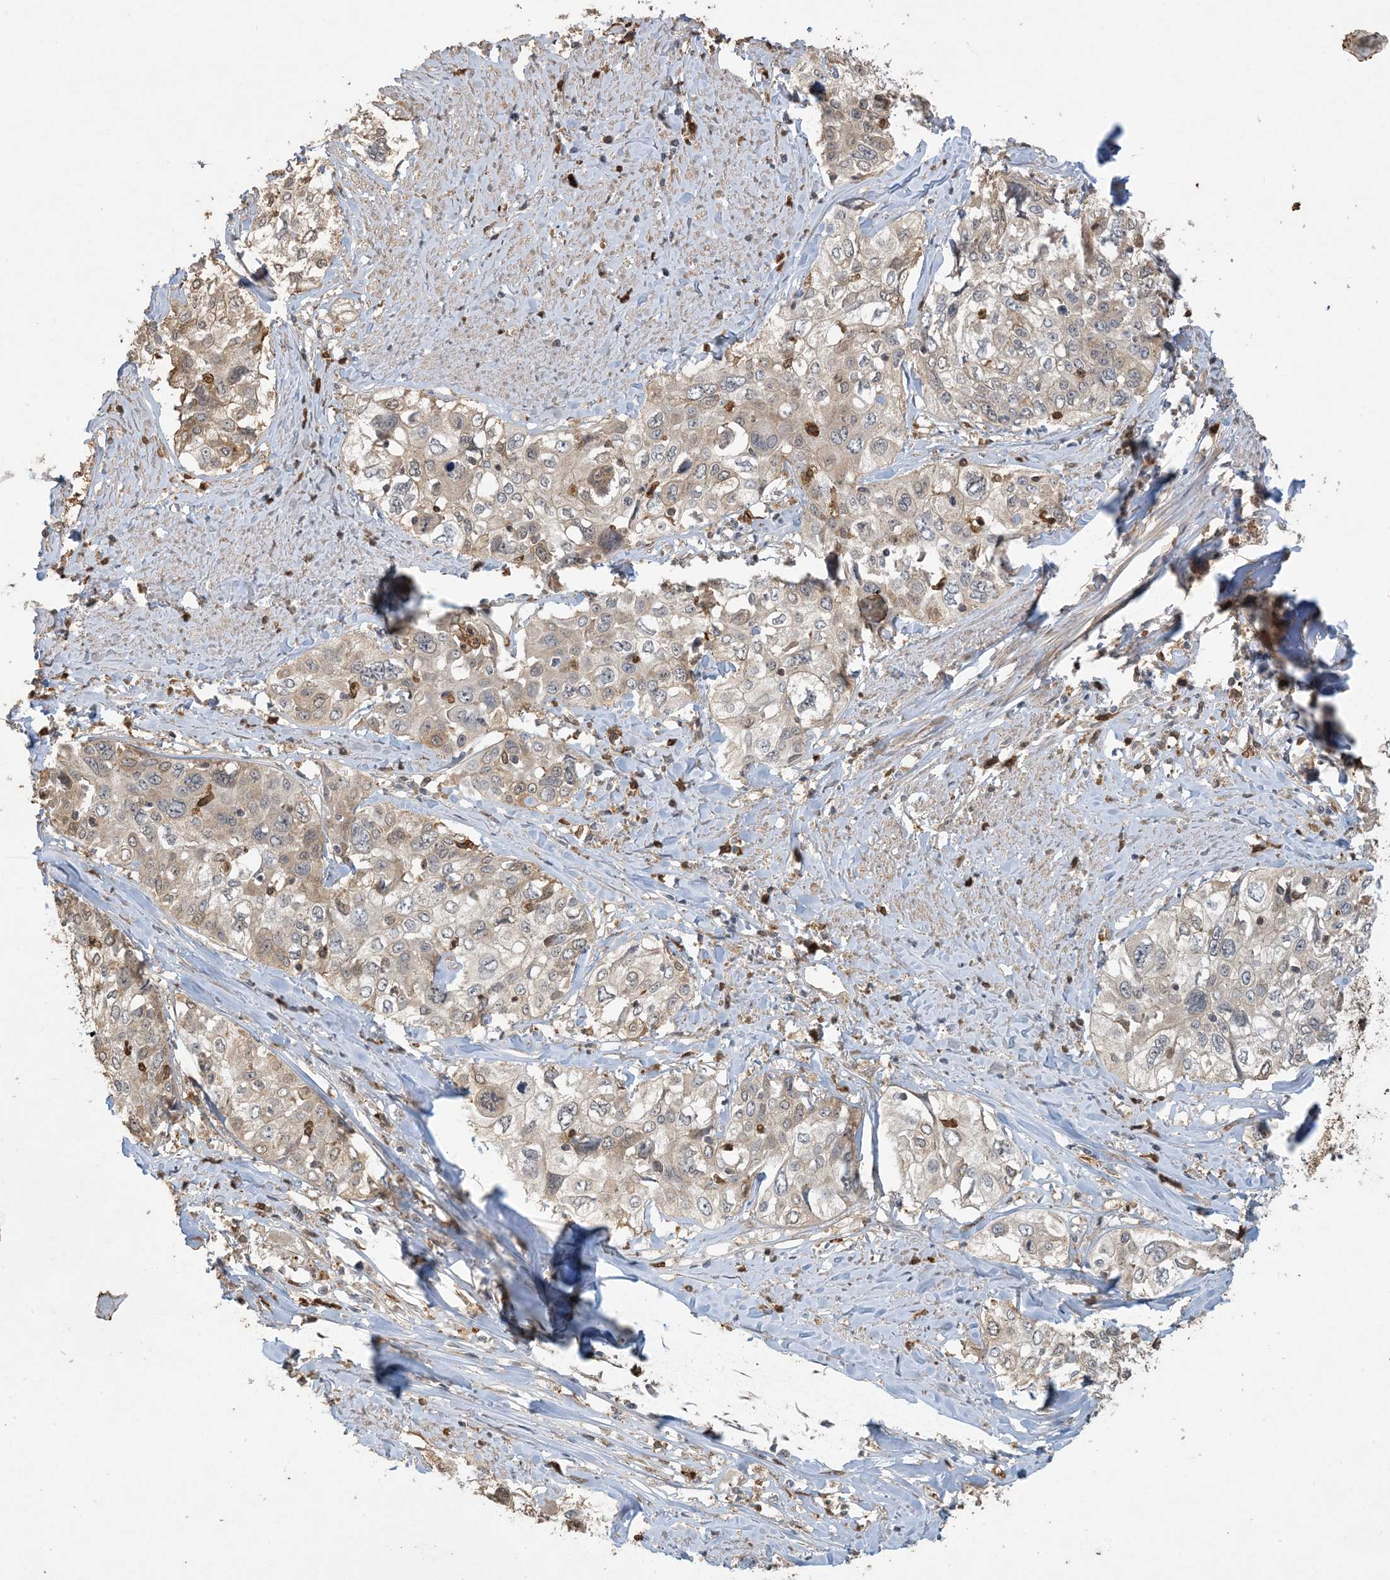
{"staining": {"intensity": "weak", "quantity": "25%-75%", "location": "cytoplasmic/membranous"}, "tissue": "cervical cancer", "cell_type": "Tumor cells", "image_type": "cancer", "snomed": [{"axis": "morphology", "description": "Squamous cell carcinoma, NOS"}, {"axis": "topography", "description": "Cervix"}], "caption": "Cervical squamous cell carcinoma stained for a protein (brown) displays weak cytoplasmic/membranous positive expression in approximately 25%-75% of tumor cells.", "gene": "TMSB4X", "patient": {"sex": "female", "age": 31}}